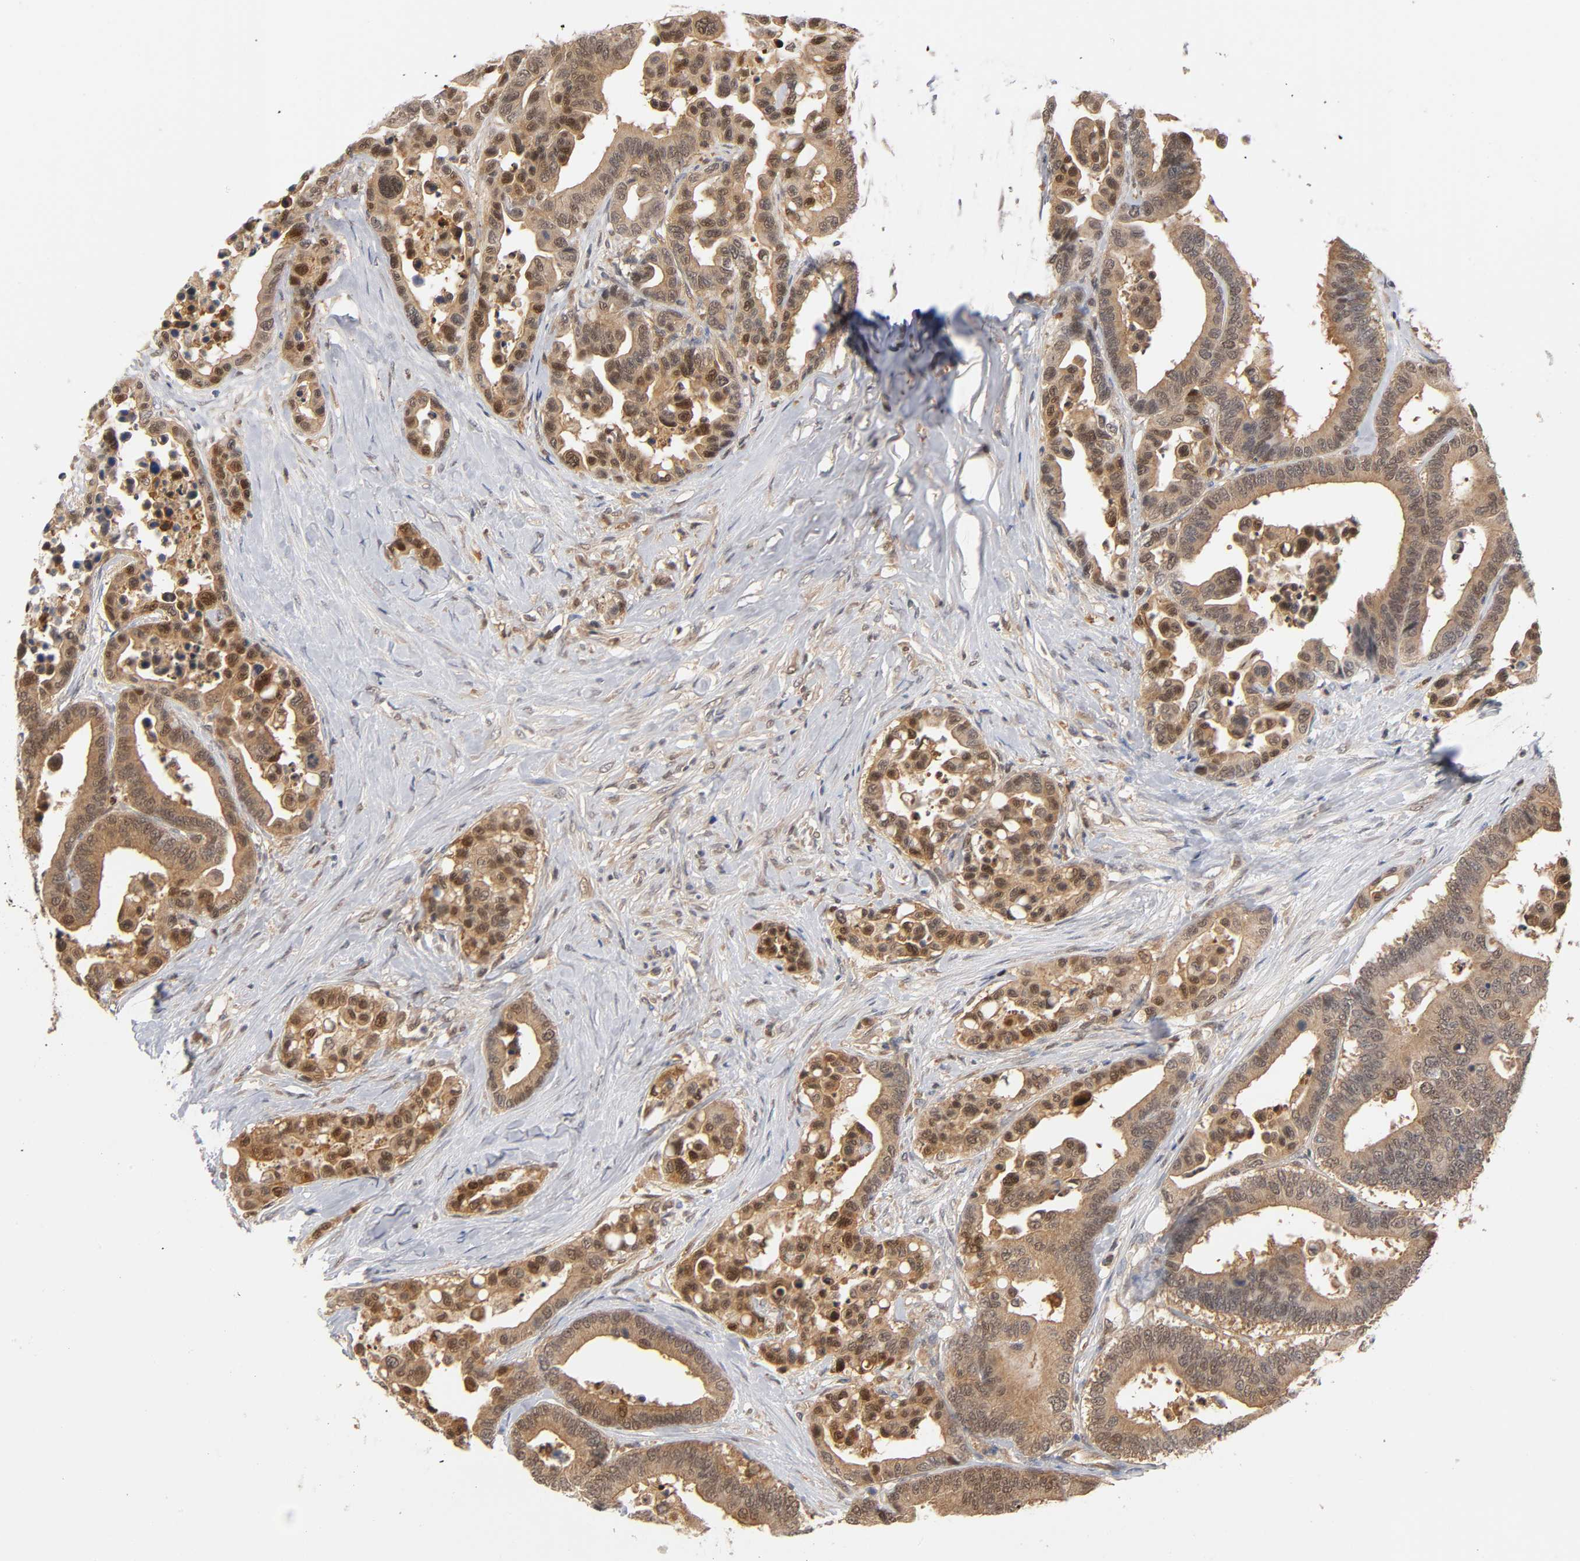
{"staining": {"intensity": "strong", "quantity": ">75%", "location": "cytoplasmic/membranous"}, "tissue": "colorectal cancer", "cell_type": "Tumor cells", "image_type": "cancer", "snomed": [{"axis": "morphology", "description": "Adenocarcinoma, NOS"}, {"axis": "topography", "description": "Colon"}], "caption": "IHC image of adenocarcinoma (colorectal) stained for a protein (brown), which shows high levels of strong cytoplasmic/membranous positivity in approximately >75% of tumor cells.", "gene": "DFFB", "patient": {"sex": "male", "age": 82}}